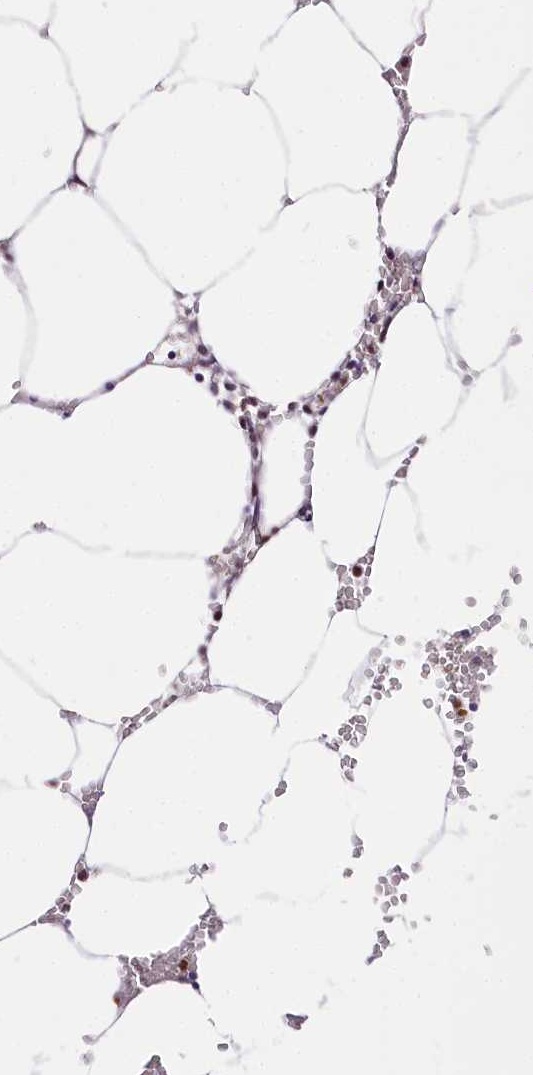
{"staining": {"intensity": "moderate", "quantity": "25%-75%", "location": "cytoplasmic/membranous,nuclear"}, "tissue": "bone marrow", "cell_type": "Hematopoietic cells", "image_type": "normal", "snomed": [{"axis": "morphology", "description": "Normal tissue, NOS"}, {"axis": "topography", "description": "Bone marrow"}], "caption": "Immunohistochemical staining of benign human bone marrow exhibits medium levels of moderate cytoplasmic/membranous,nuclear expression in approximately 25%-75% of hematopoietic cells.", "gene": "GNL3L", "patient": {"sex": "male", "age": 70}}